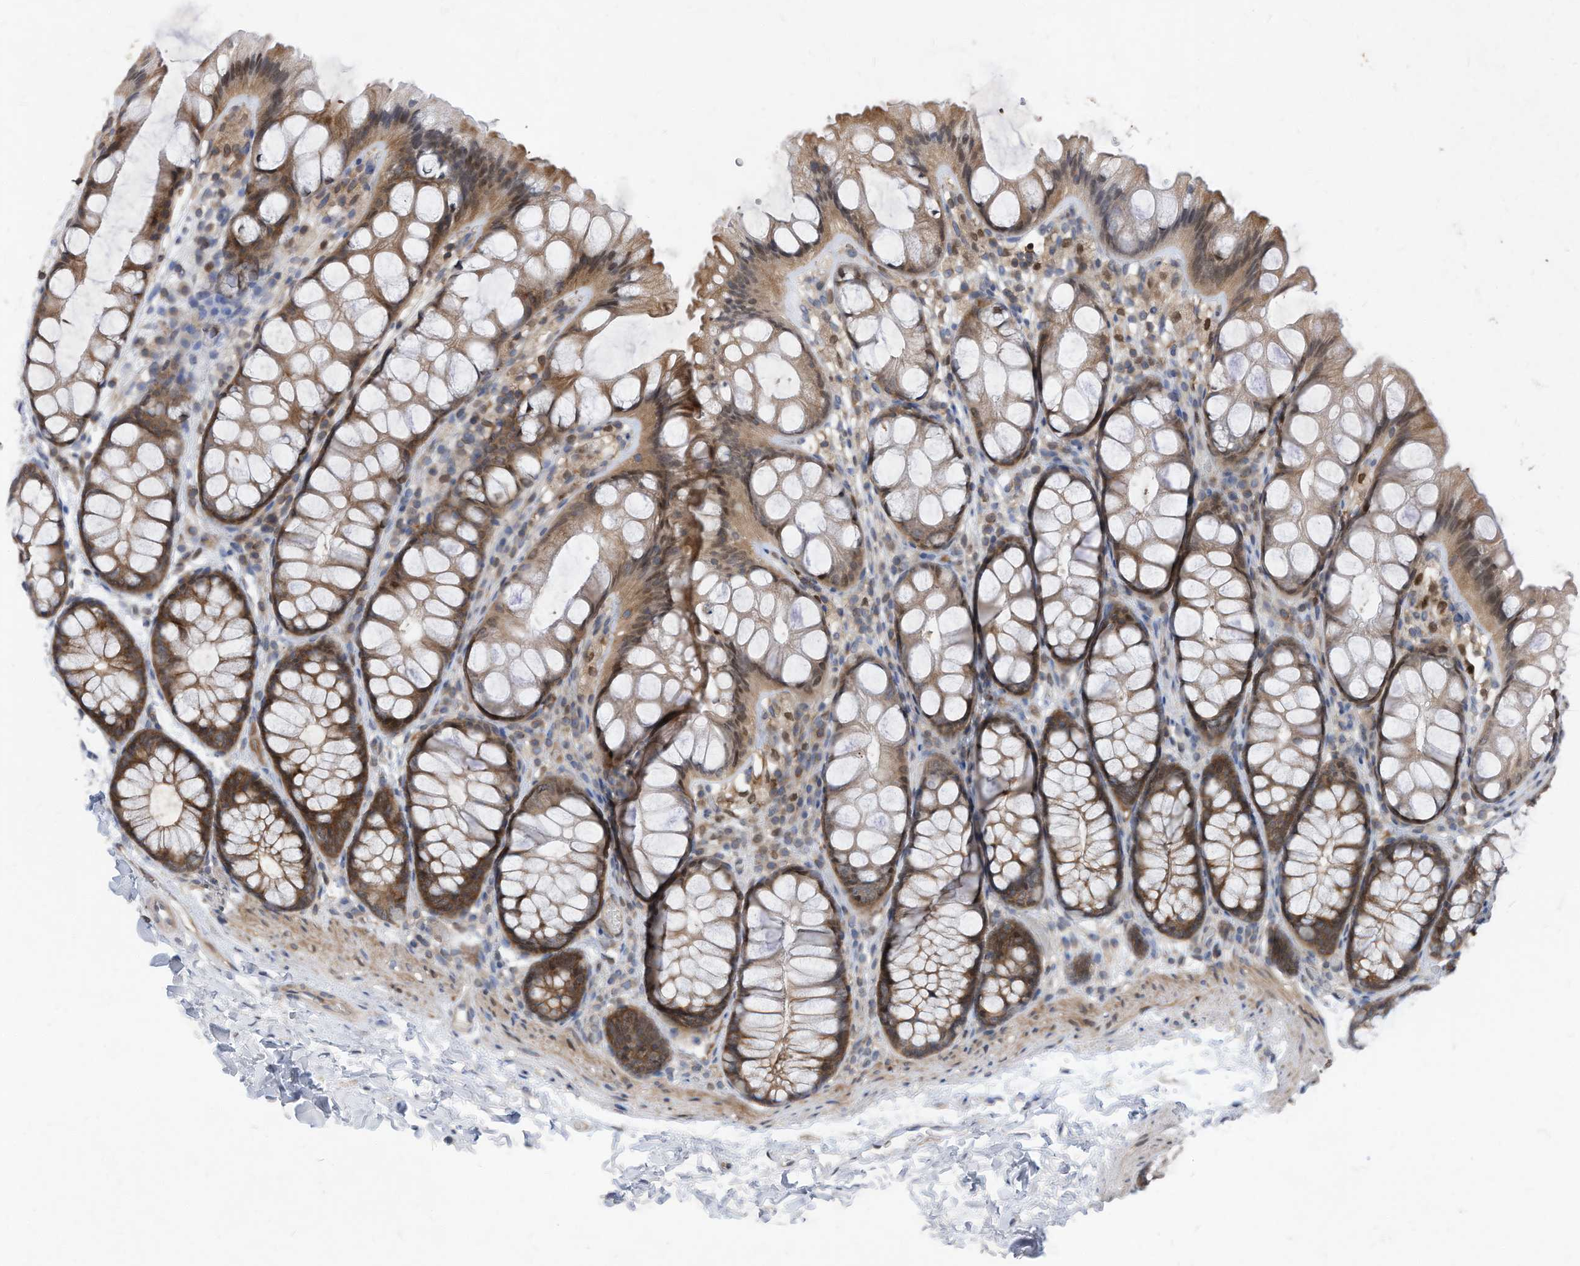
{"staining": {"intensity": "weak", "quantity": ">75%", "location": "cytoplasmic/membranous"}, "tissue": "colon", "cell_type": "Endothelial cells", "image_type": "normal", "snomed": [{"axis": "morphology", "description": "Normal tissue, NOS"}, {"axis": "topography", "description": "Colon"}], "caption": "Normal colon exhibits weak cytoplasmic/membranous expression in approximately >75% of endothelial cells.", "gene": "KPNB1", "patient": {"sex": "male", "age": 47}}